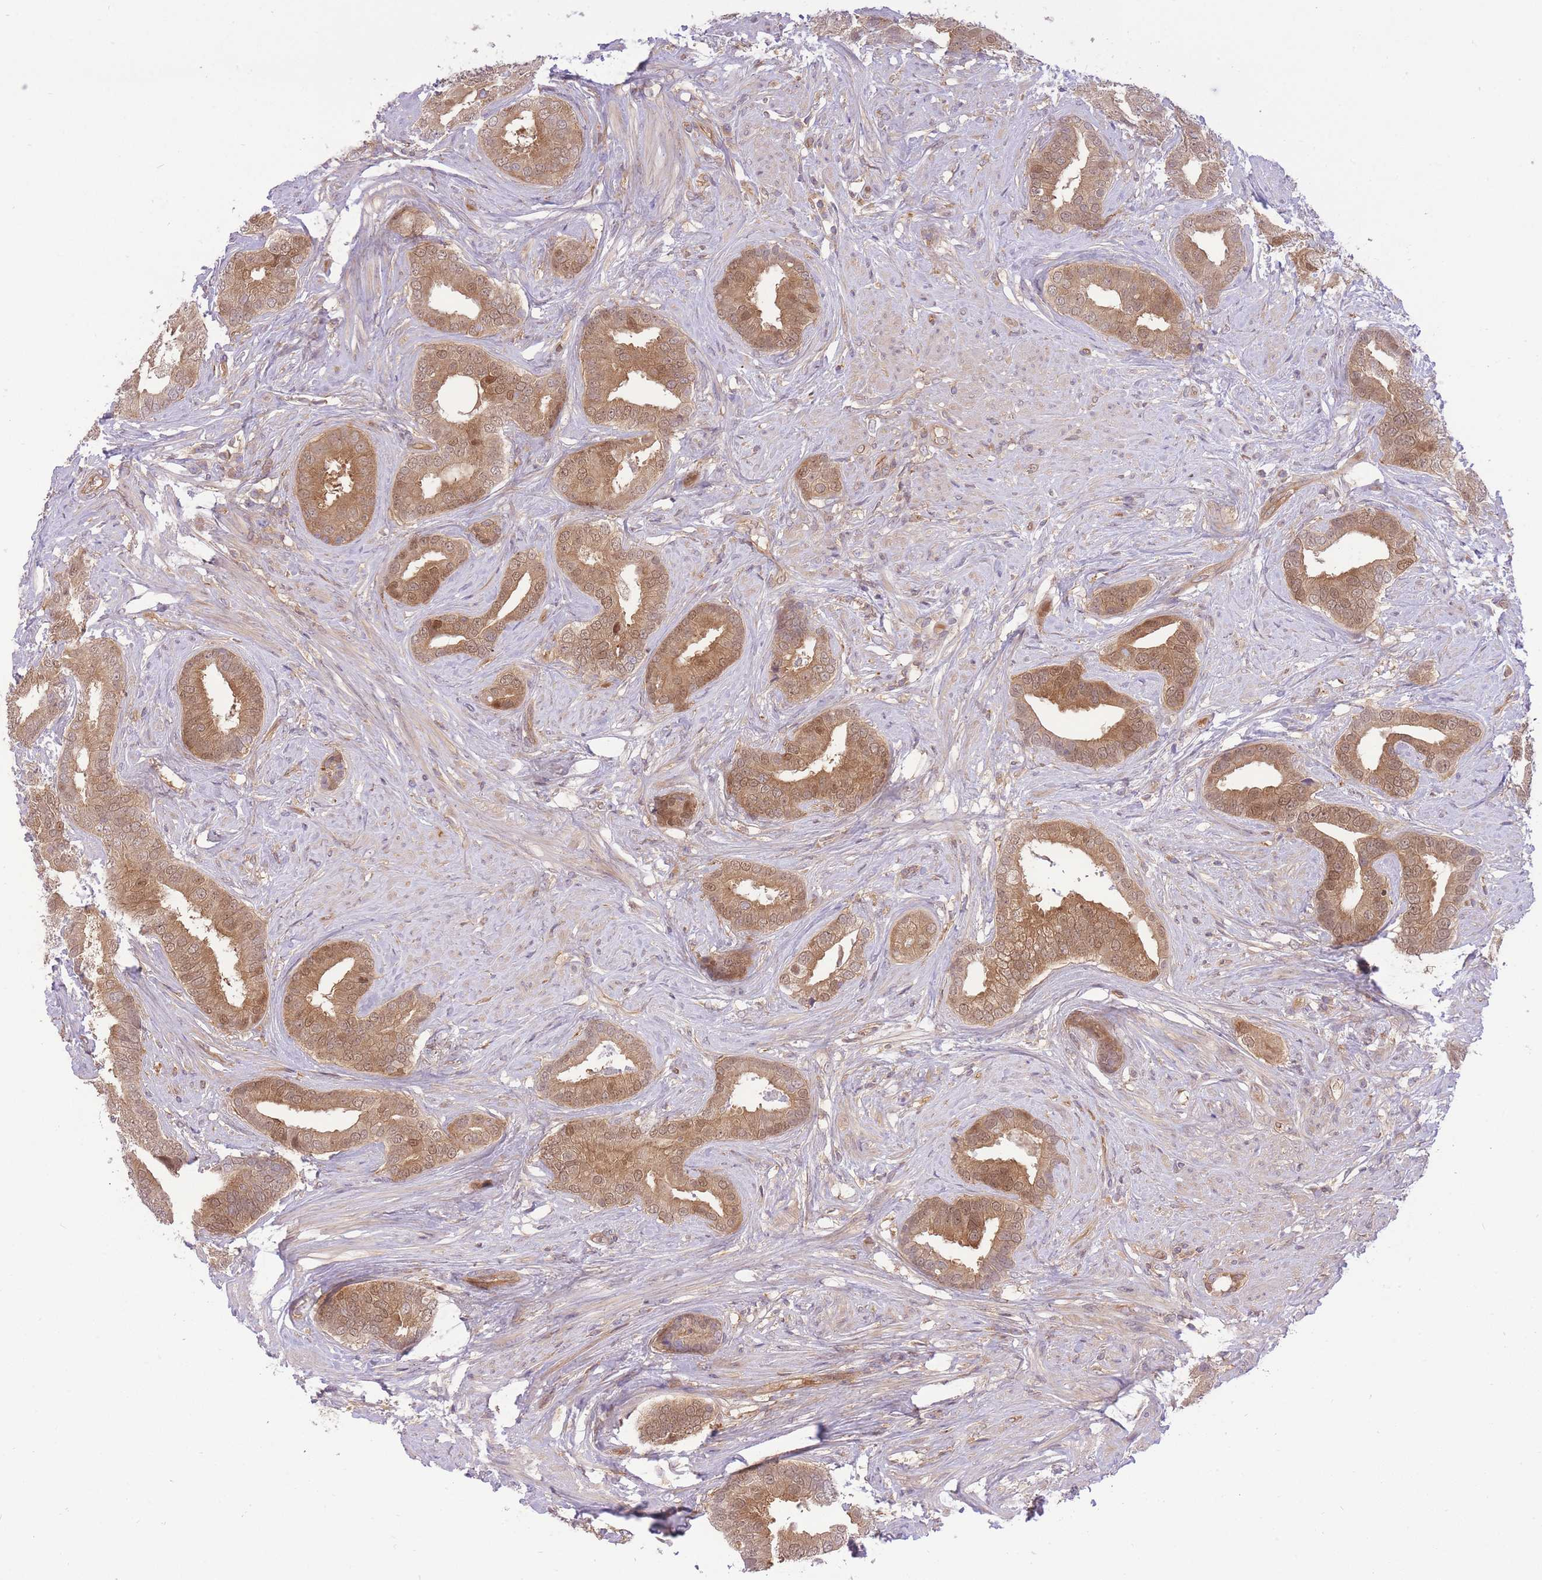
{"staining": {"intensity": "moderate", "quantity": ">75%", "location": "cytoplasmic/membranous,nuclear"}, "tissue": "prostate cancer", "cell_type": "Tumor cells", "image_type": "cancer", "snomed": [{"axis": "morphology", "description": "Adenocarcinoma, High grade"}, {"axis": "topography", "description": "Prostate"}], "caption": "IHC image of neoplastic tissue: prostate cancer (adenocarcinoma (high-grade)) stained using immunohistochemistry (IHC) demonstrates medium levels of moderate protein expression localized specifically in the cytoplasmic/membranous and nuclear of tumor cells, appearing as a cytoplasmic/membranous and nuclear brown color.", "gene": "PREP", "patient": {"sex": "male", "age": 55}}